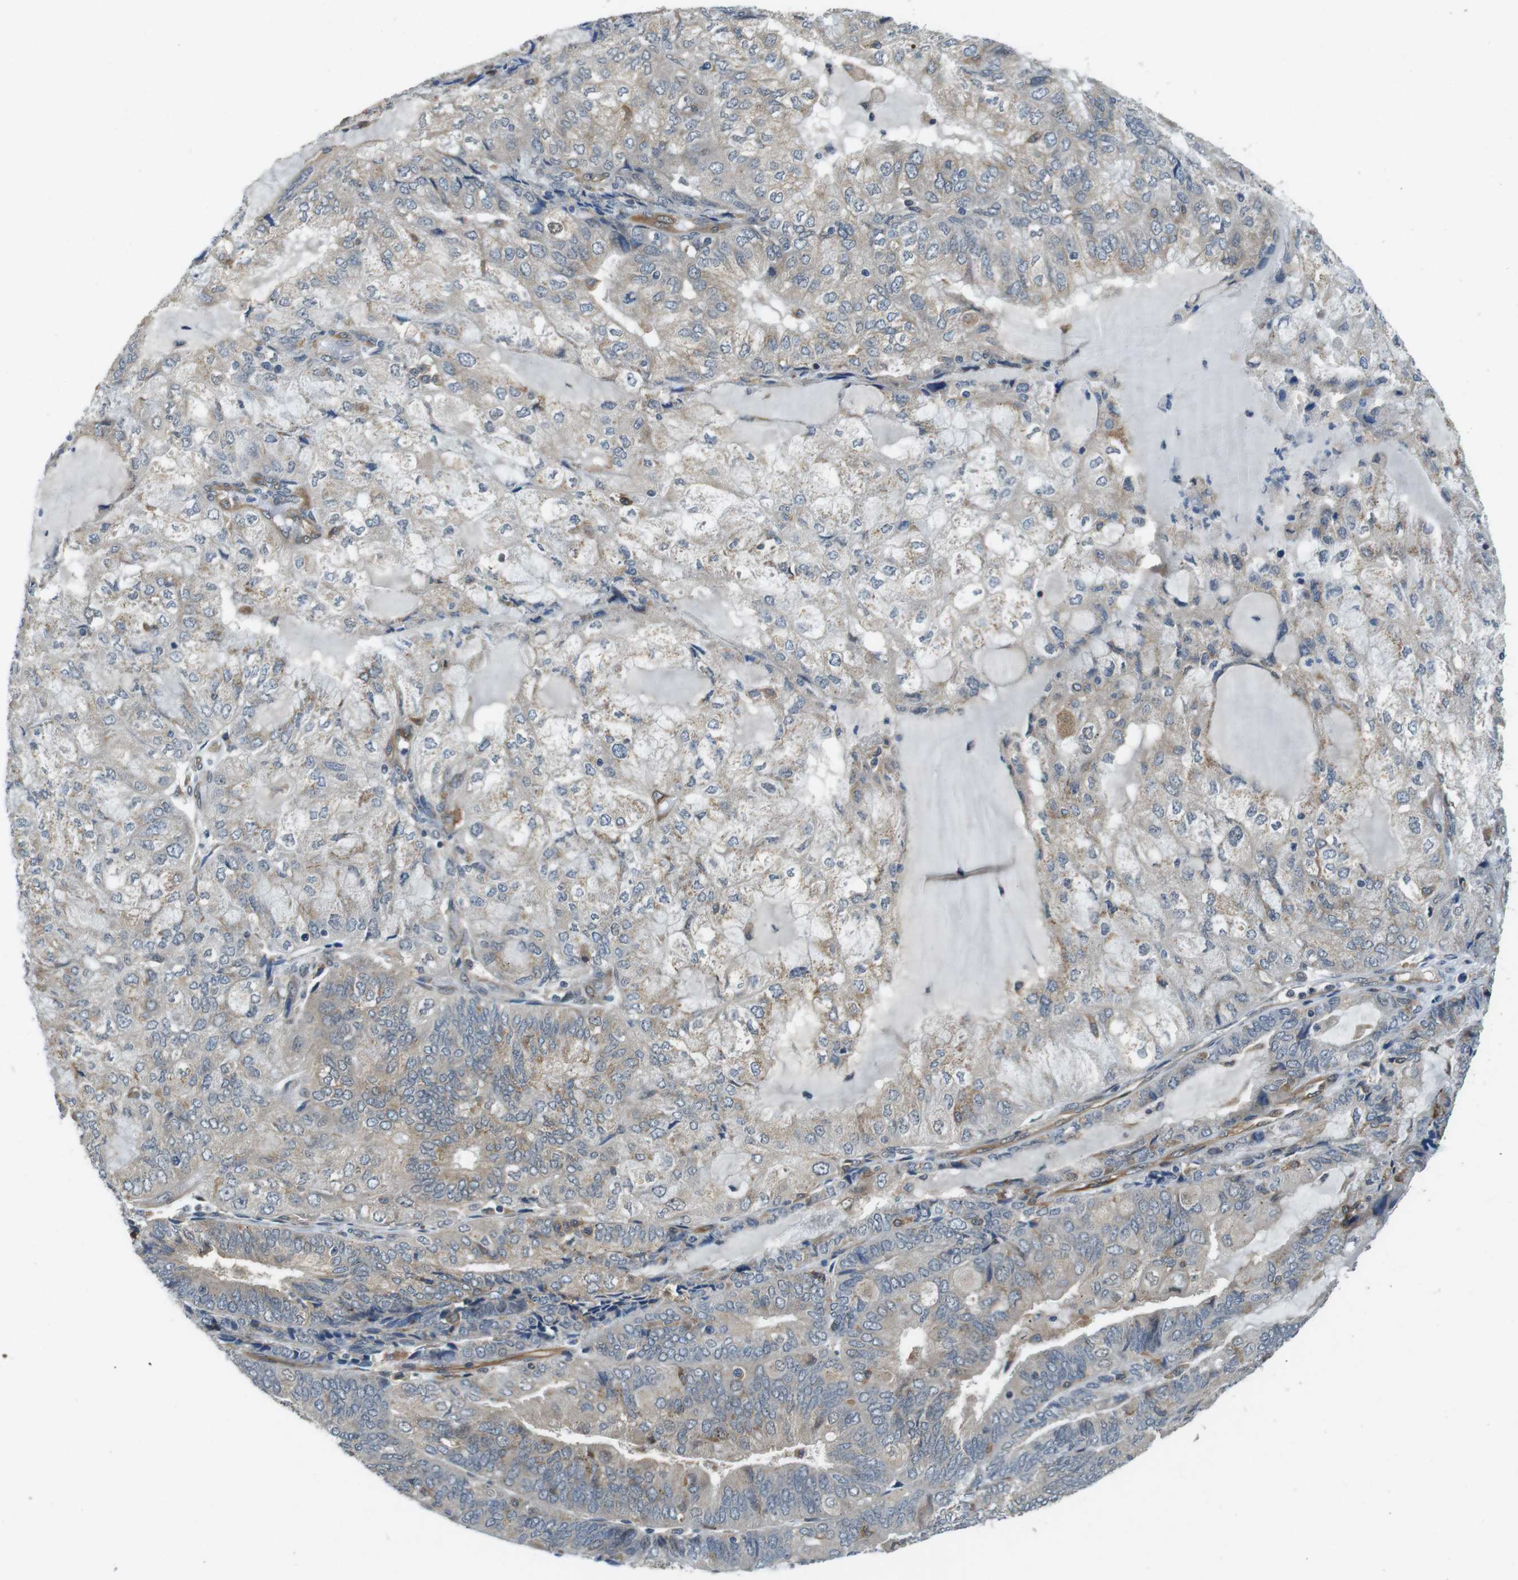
{"staining": {"intensity": "weak", "quantity": "<25%", "location": "cytoplasmic/membranous"}, "tissue": "endometrial cancer", "cell_type": "Tumor cells", "image_type": "cancer", "snomed": [{"axis": "morphology", "description": "Adenocarcinoma, NOS"}, {"axis": "topography", "description": "Endometrium"}], "caption": "Endometrial adenocarcinoma was stained to show a protein in brown. There is no significant expression in tumor cells.", "gene": "PALD1", "patient": {"sex": "female", "age": 81}}